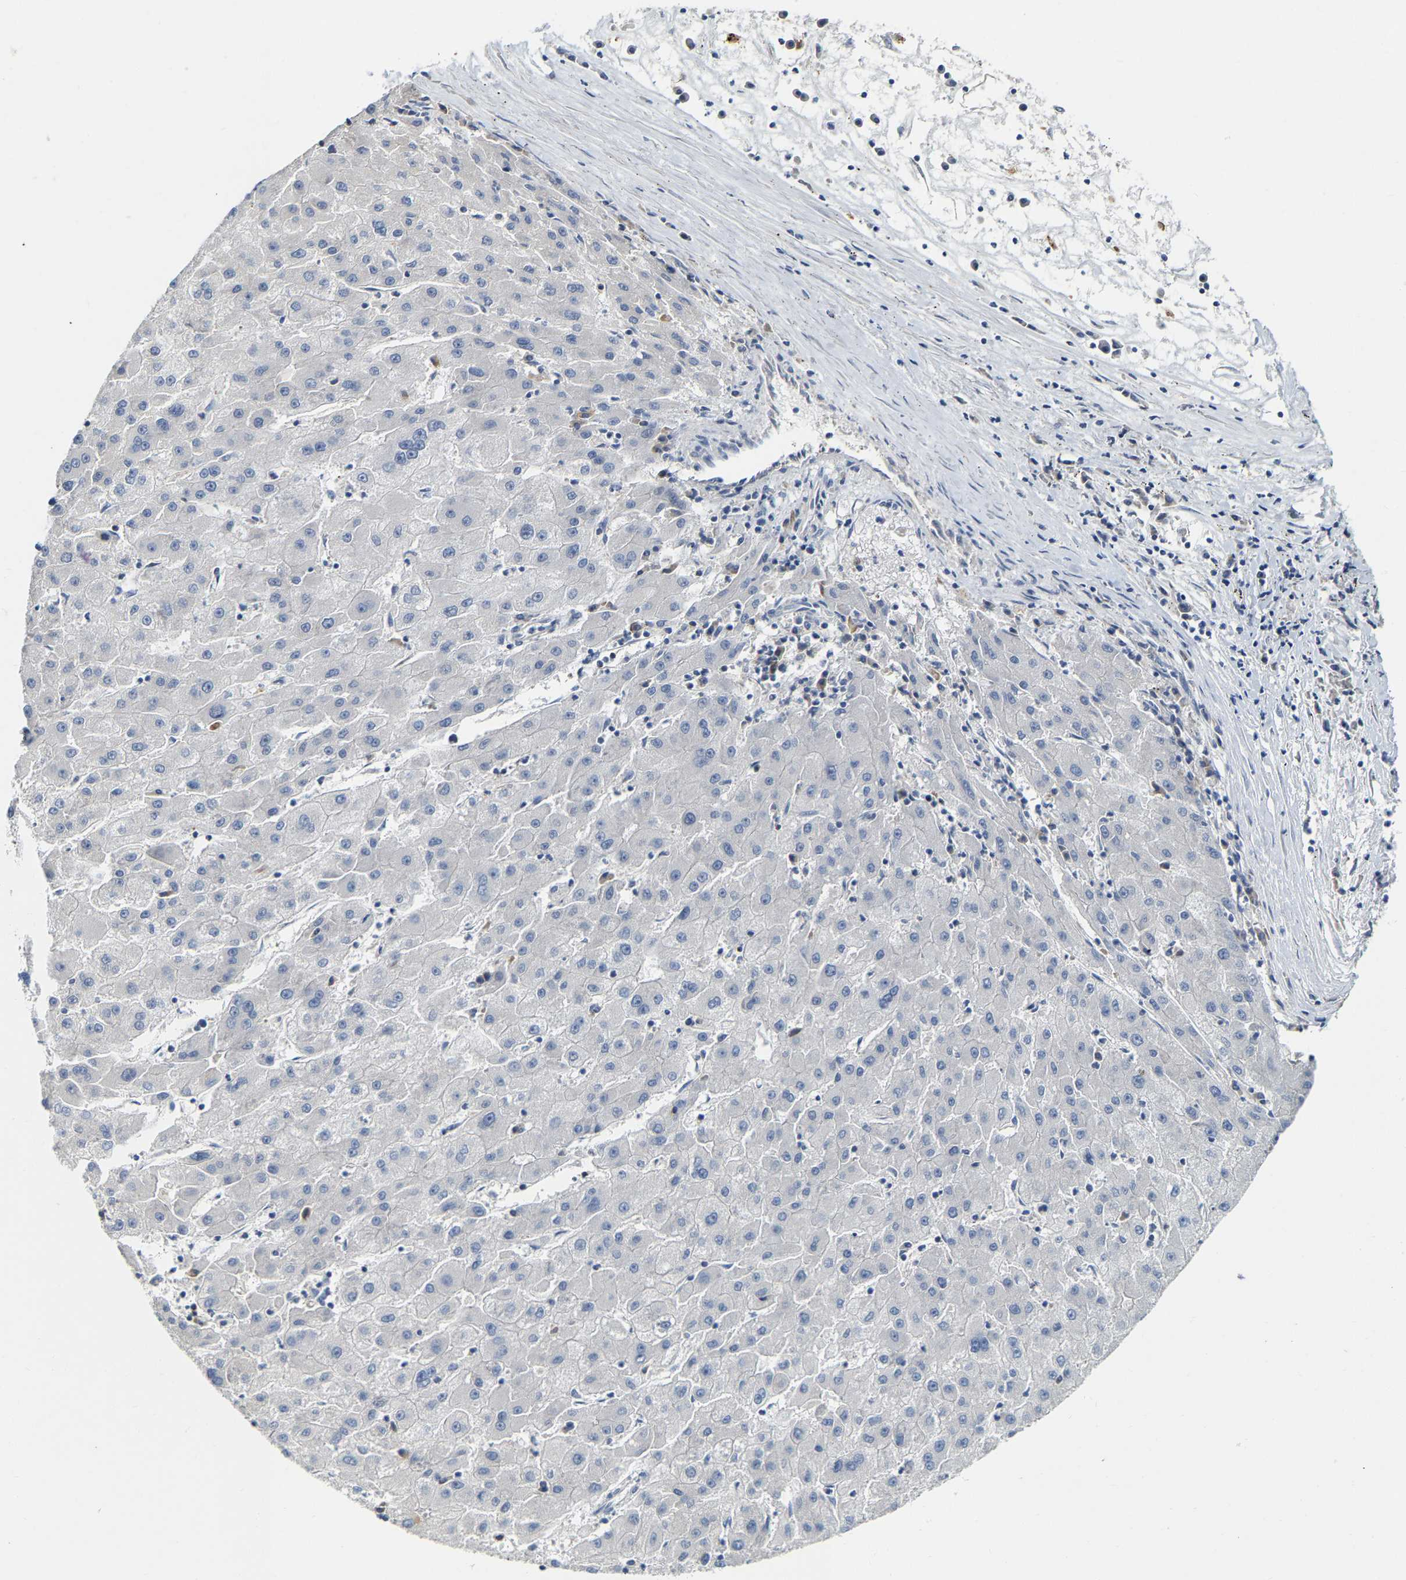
{"staining": {"intensity": "negative", "quantity": "none", "location": "none"}, "tissue": "liver cancer", "cell_type": "Tumor cells", "image_type": "cancer", "snomed": [{"axis": "morphology", "description": "Carcinoma, Hepatocellular, NOS"}, {"axis": "topography", "description": "Liver"}], "caption": "The histopathology image shows no significant expression in tumor cells of hepatocellular carcinoma (liver).", "gene": "PCNT", "patient": {"sex": "male", "age": 72}}